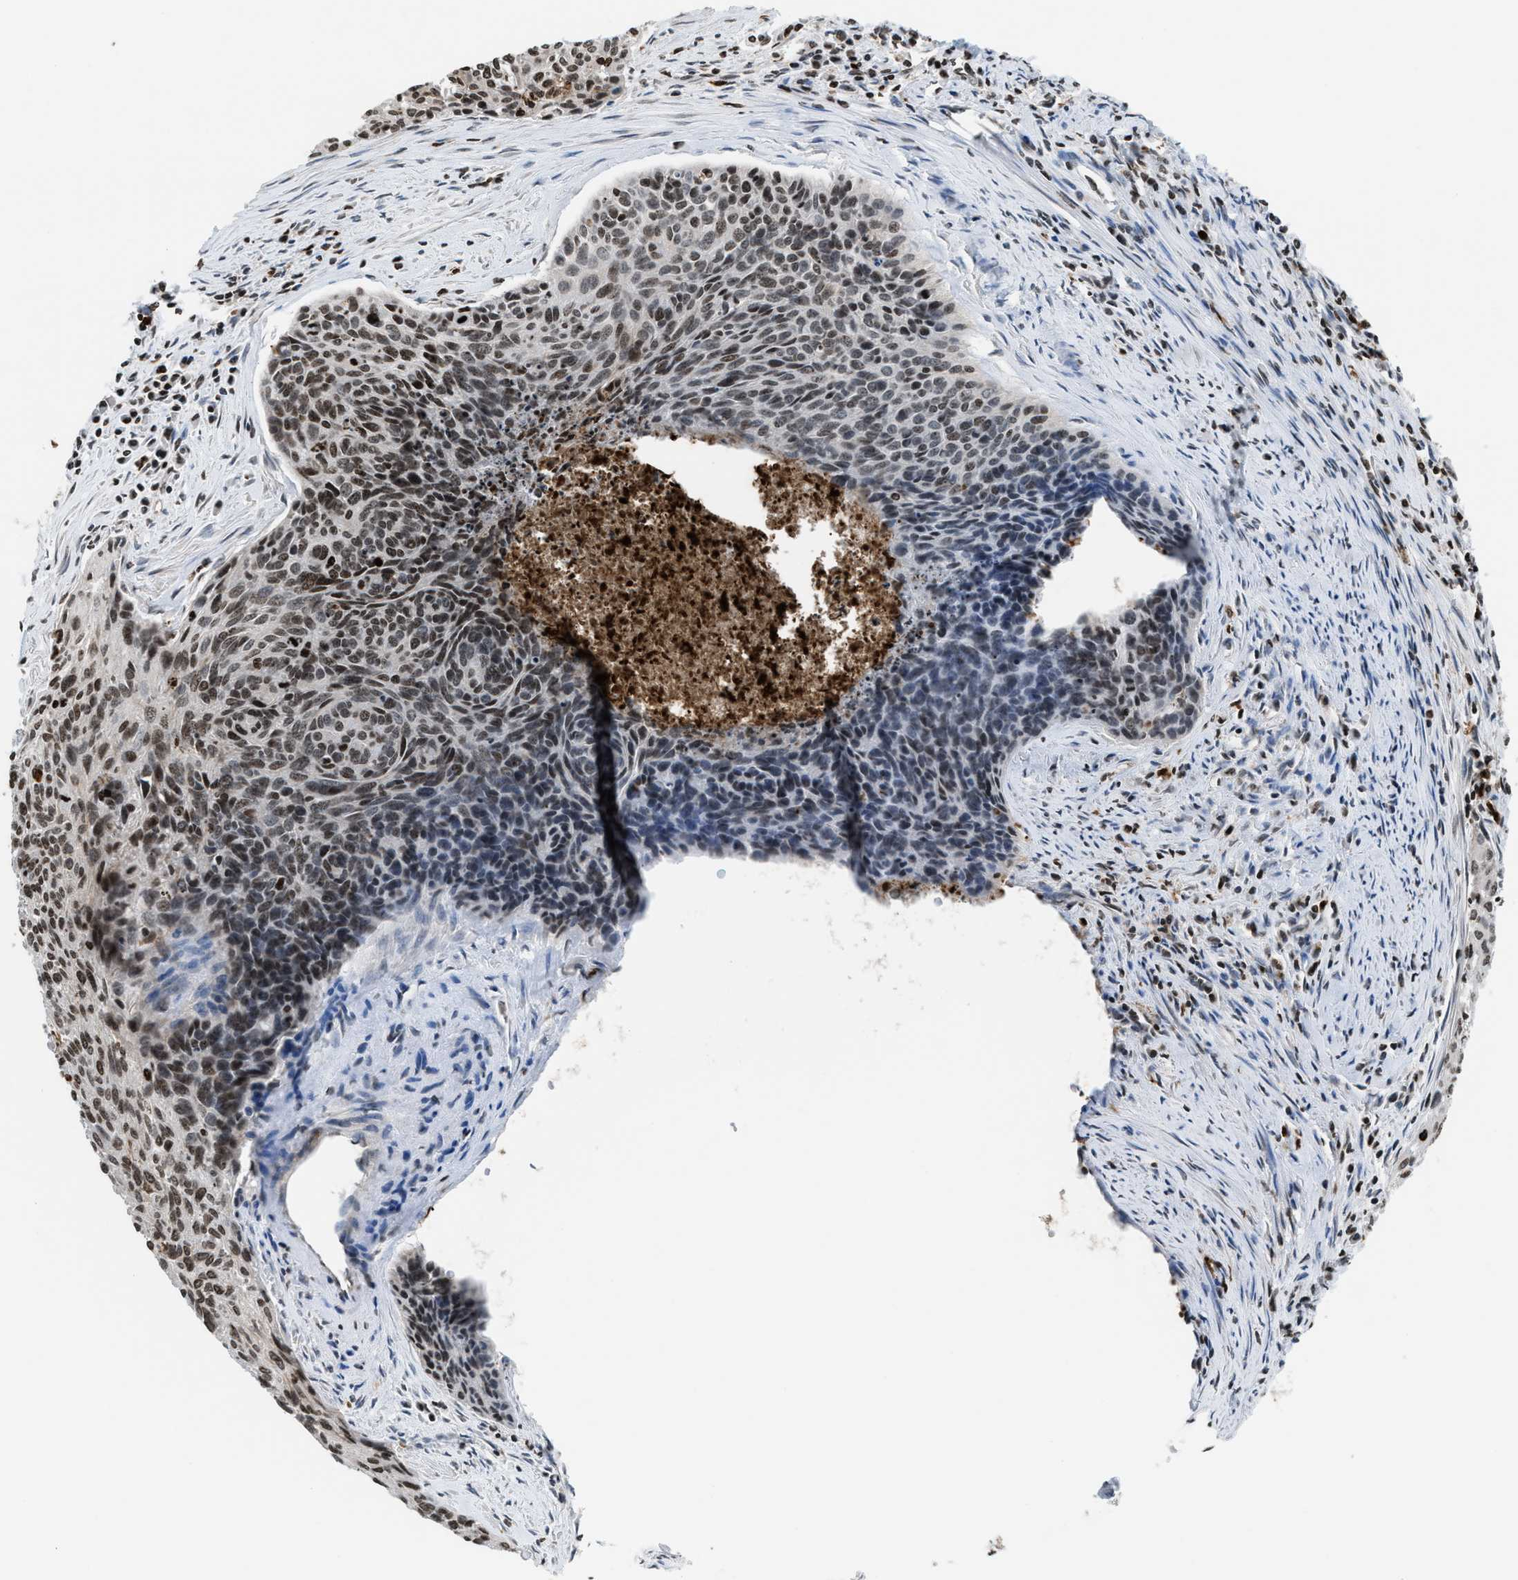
{"staining": {"intensity": "weak", "quantity": "25%-75%", "location": "nuclear"}, "tissue": "cervical cancer", "cell_type": "Tumor cells", "image_type": "cancer", "snomed": [{"axis": "morphology", "description": "Squamous cell carcinoma, NOS"}, {"axis": "topography", "description": "Cervix"}], "caption": "Immunohistochemistry (IHC) of human cervical squamous cell carcinoma exhibits low levels of weak nuclear positivity in about 25%-75% of tumor cells. Nuclei are stained in blue.", "gene": "PRUNE2", "patient": {"sex": "female", "age": 55}}